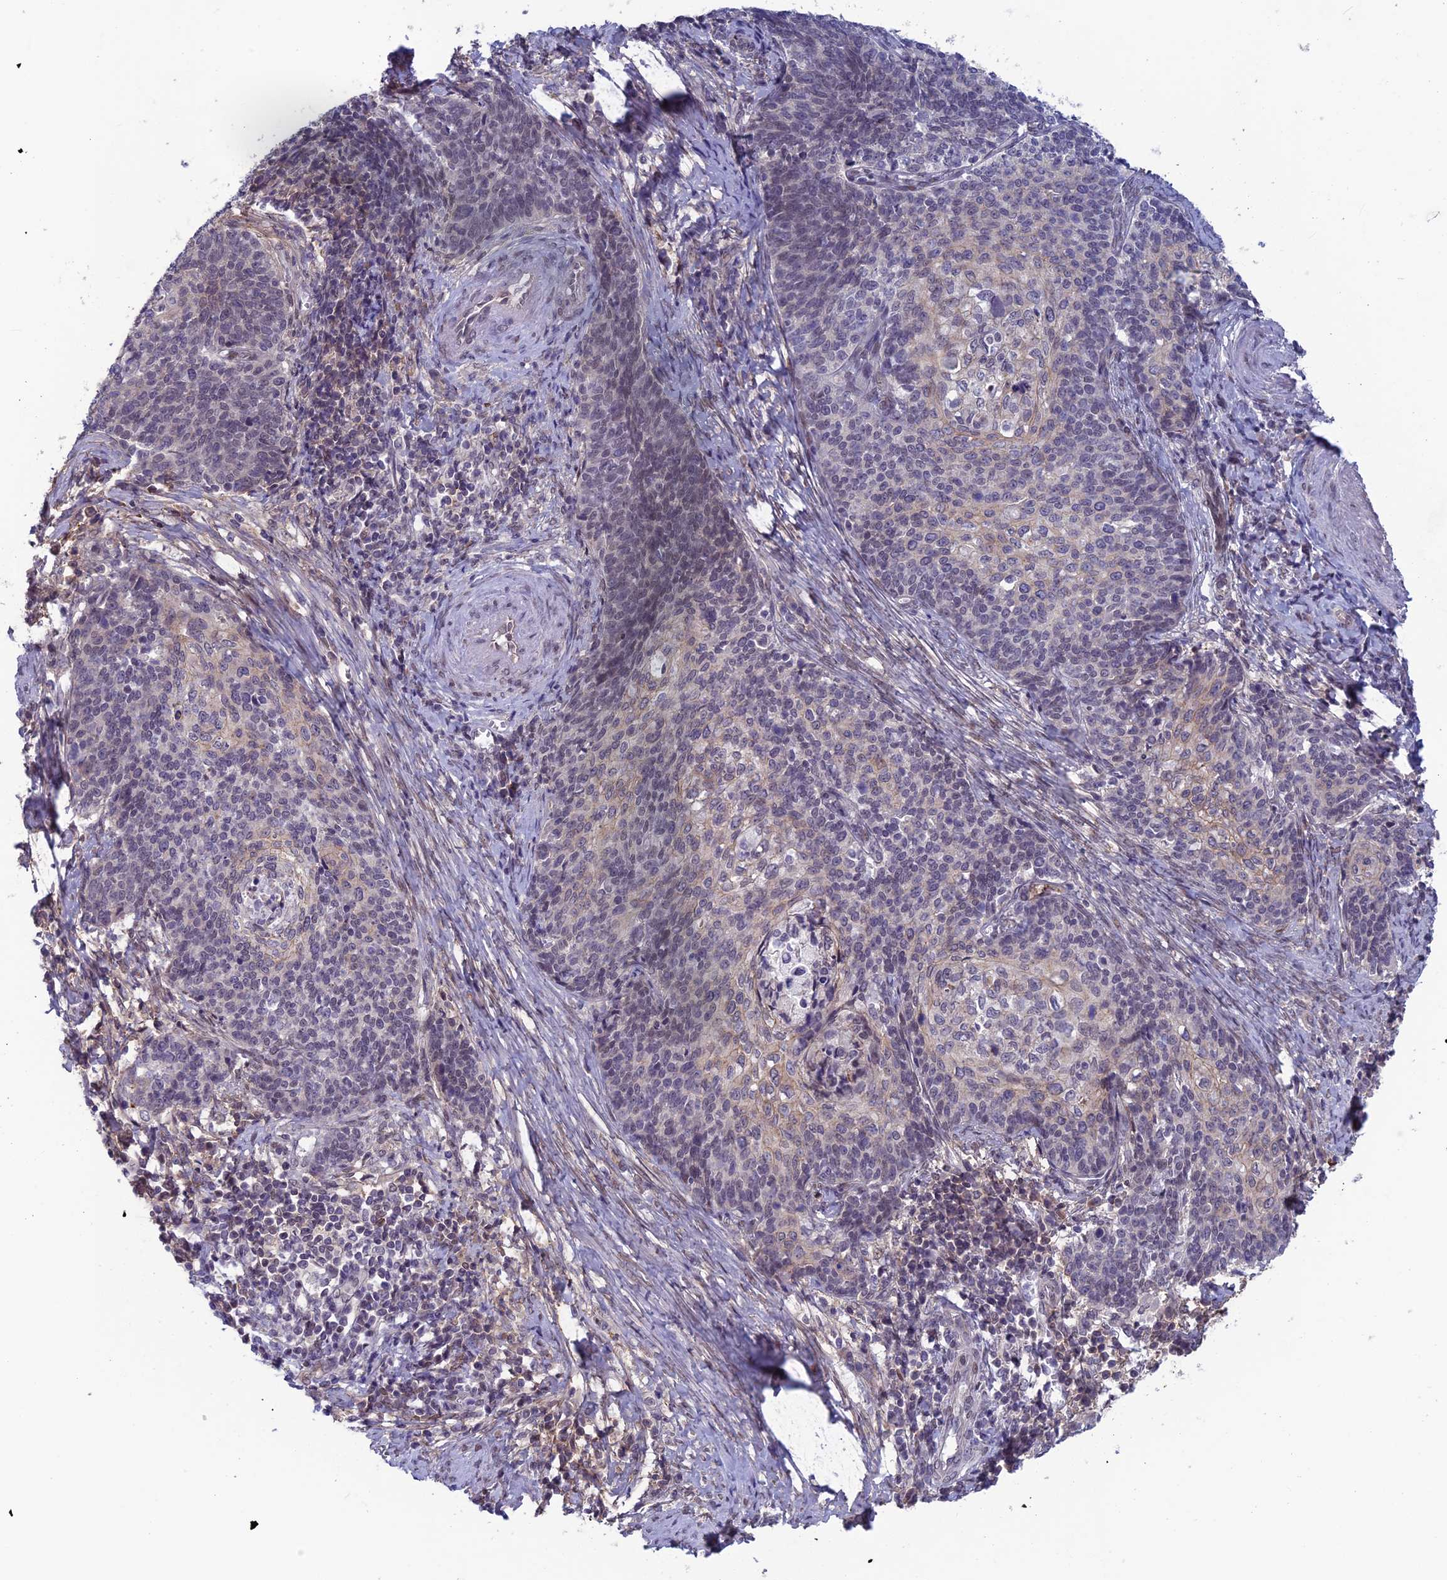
{"staining": {"intensity": "weak", "quantity": "<25%", "location": "cytoplasmic/membranous"}, "tissue": "cervical cancer", "cell_type": "Tumor cells", "image_type": "cancer", "snomed": [{"axis": "morphology", "description": "Squamous cell carcinoma, NOS"}, {"axis": "topography", "description": "Cervix"}], "caption": "A photomicrograph of human cervical squamous cell carcinoma is negative for staining in tumor cells.", "gene": "FKBPL", "patient": {"sex": "female", "age": 39}}